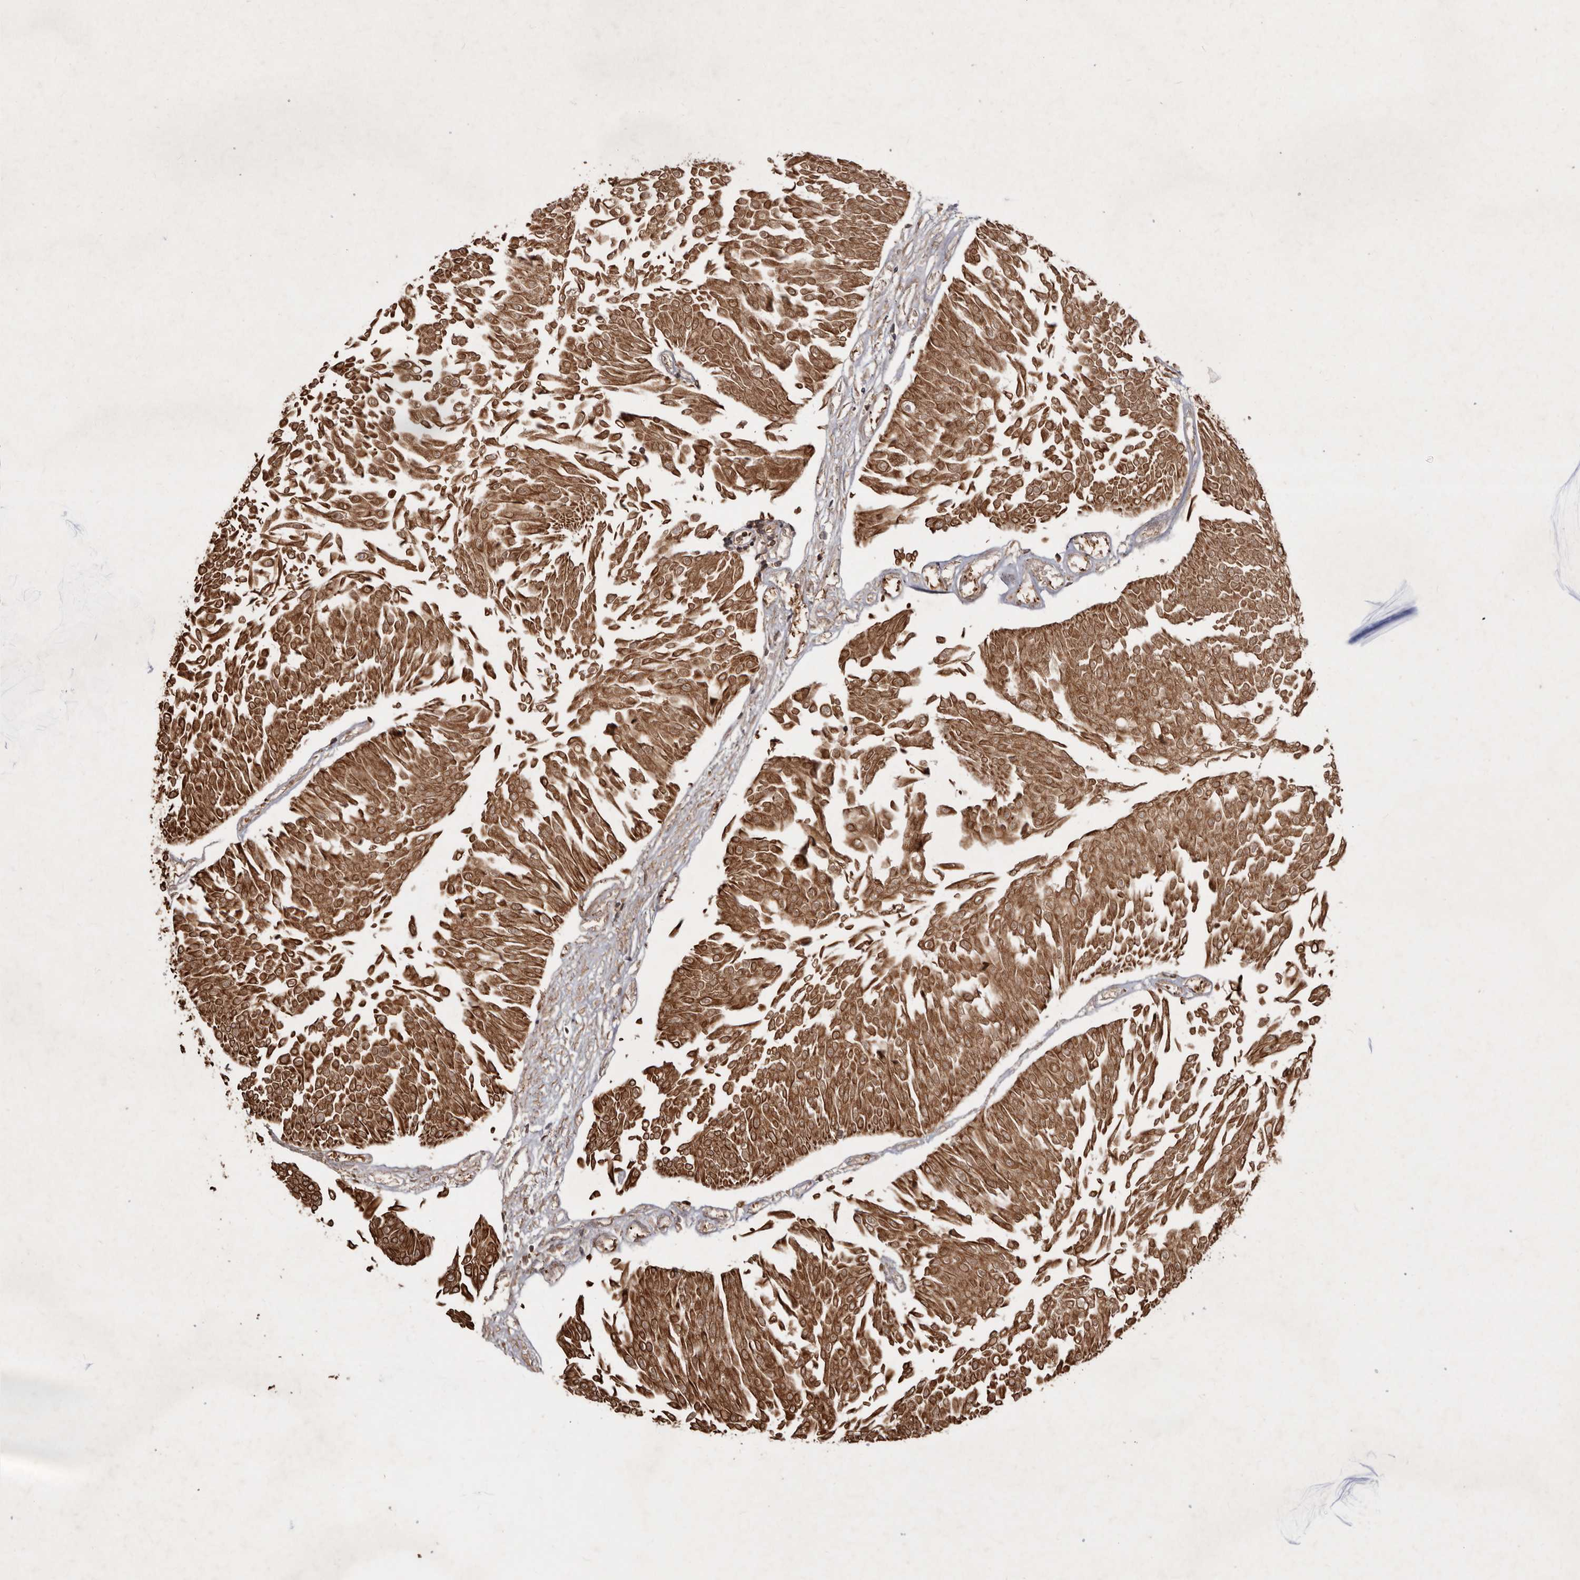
{"staining": {"intensity": "strong", "quantity": ">75%", "location": "cytoplasmic/membranous,nuclear"}, "tissue": "urothelial cancer", "cell_type": "Tumor cells", "image_type": "cancer", "snomed": [{"axis": "morphology", "description": "Urothelial carcinoma, Low grade"}, {"axis": "topography", "description": "Urinary bladder"}], "caption": "Human urothelial cancer stained with a protein marker exhibits strong staining in tumor cells.", "gene": "STK36", "patient": {"sex": "male", "age": 67}}